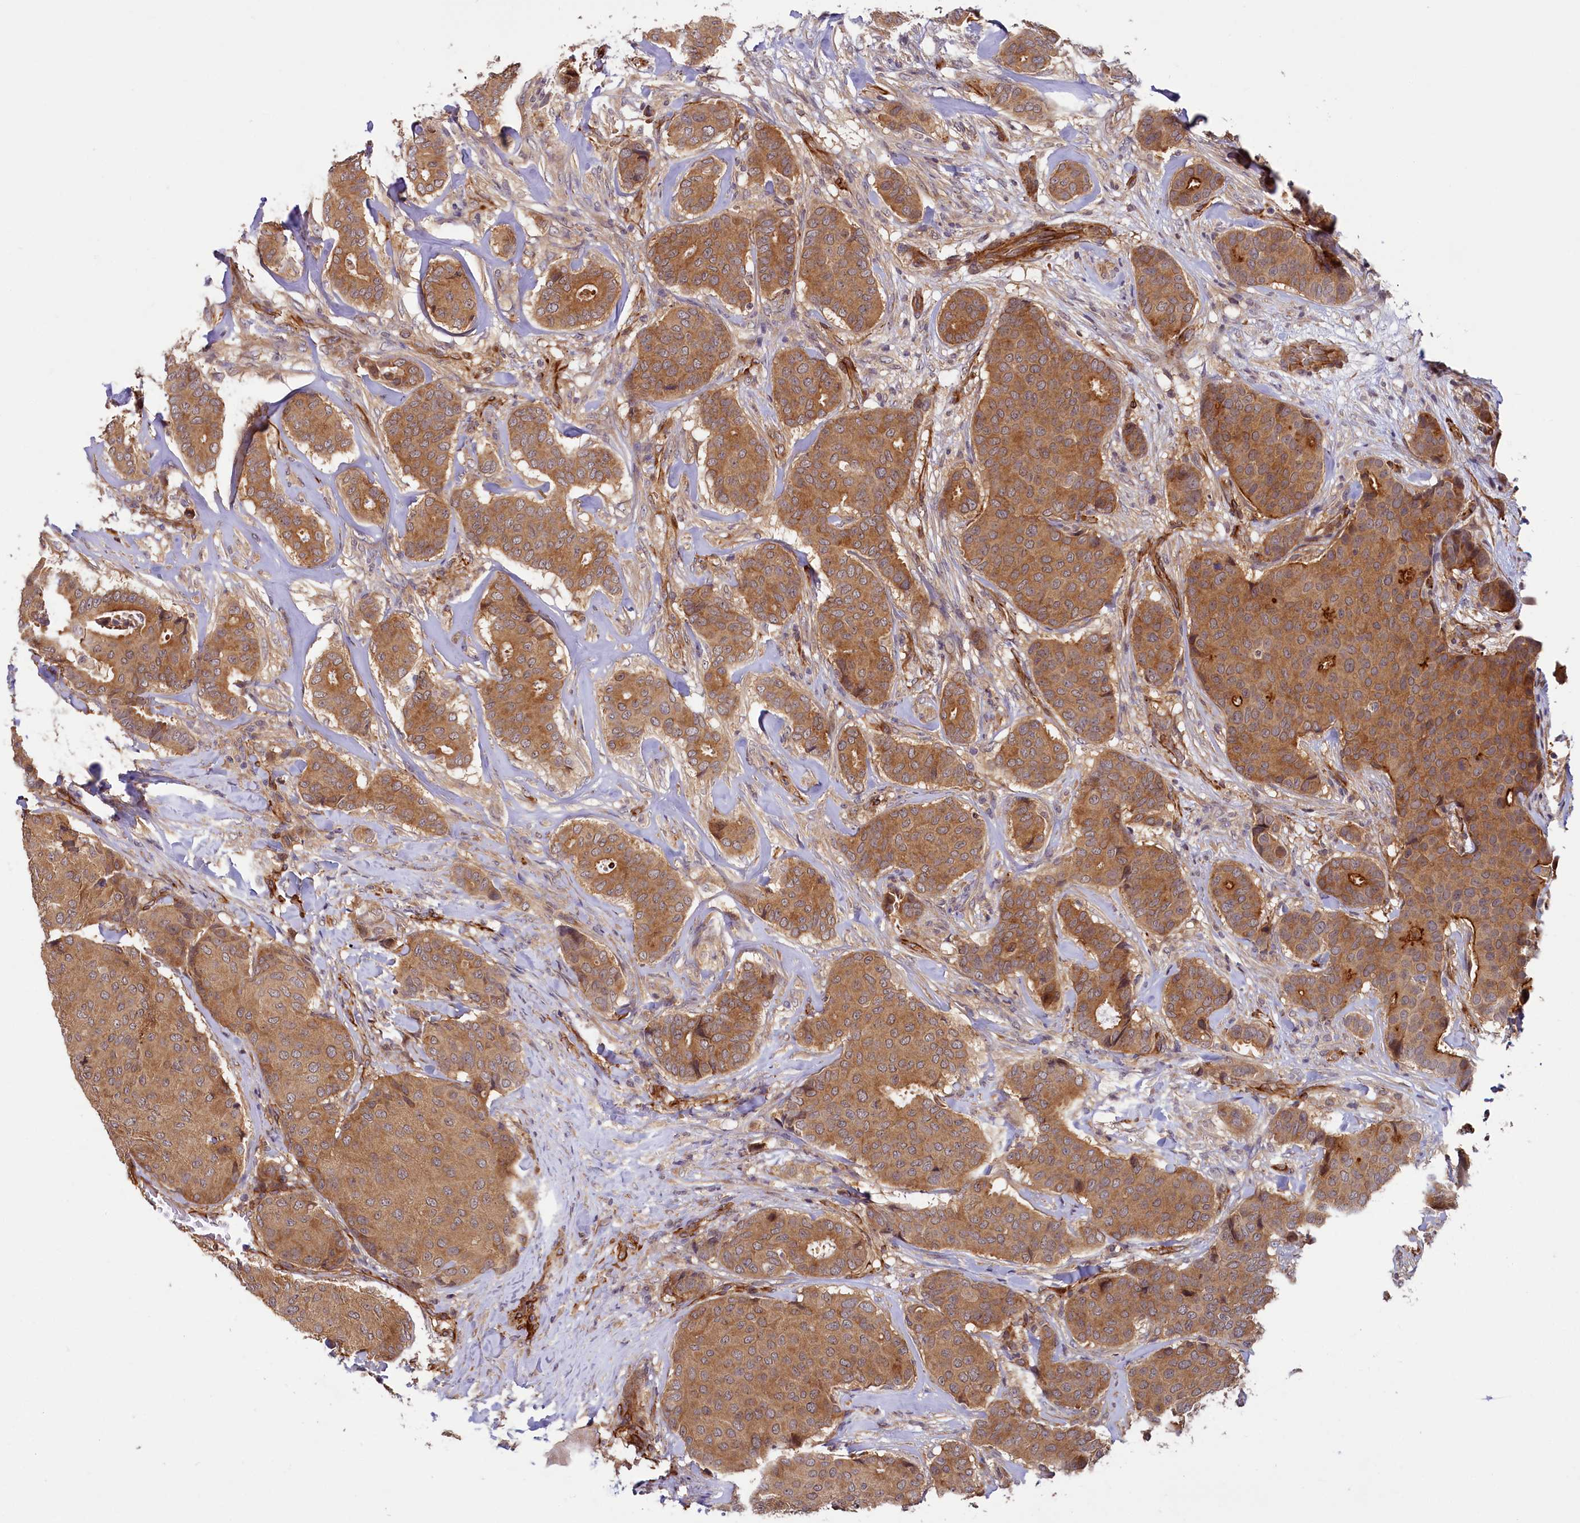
{"staining": {"intensity": "moderate", "quantity": ">75%", "location": "cytoplasmic/membranous"}, "tissue": "breast cancer", "cell_type": "Tumor cells", "image_type": "cancer", "snomed": [{"axis": "morphology", "description": "Duct carcinoma"}, {"axis": "topography", "description": "Breast"}], "caption": "This is a micrograph of immunohistochemistry (IHC) staining of breast cancer (infiltrating ductal carcinoma), which shows moderate expression in the cytoplasmic/membranous of tumor cells.", "gene": "PKN2", "patient": {"sex": "female", "age": 75}}